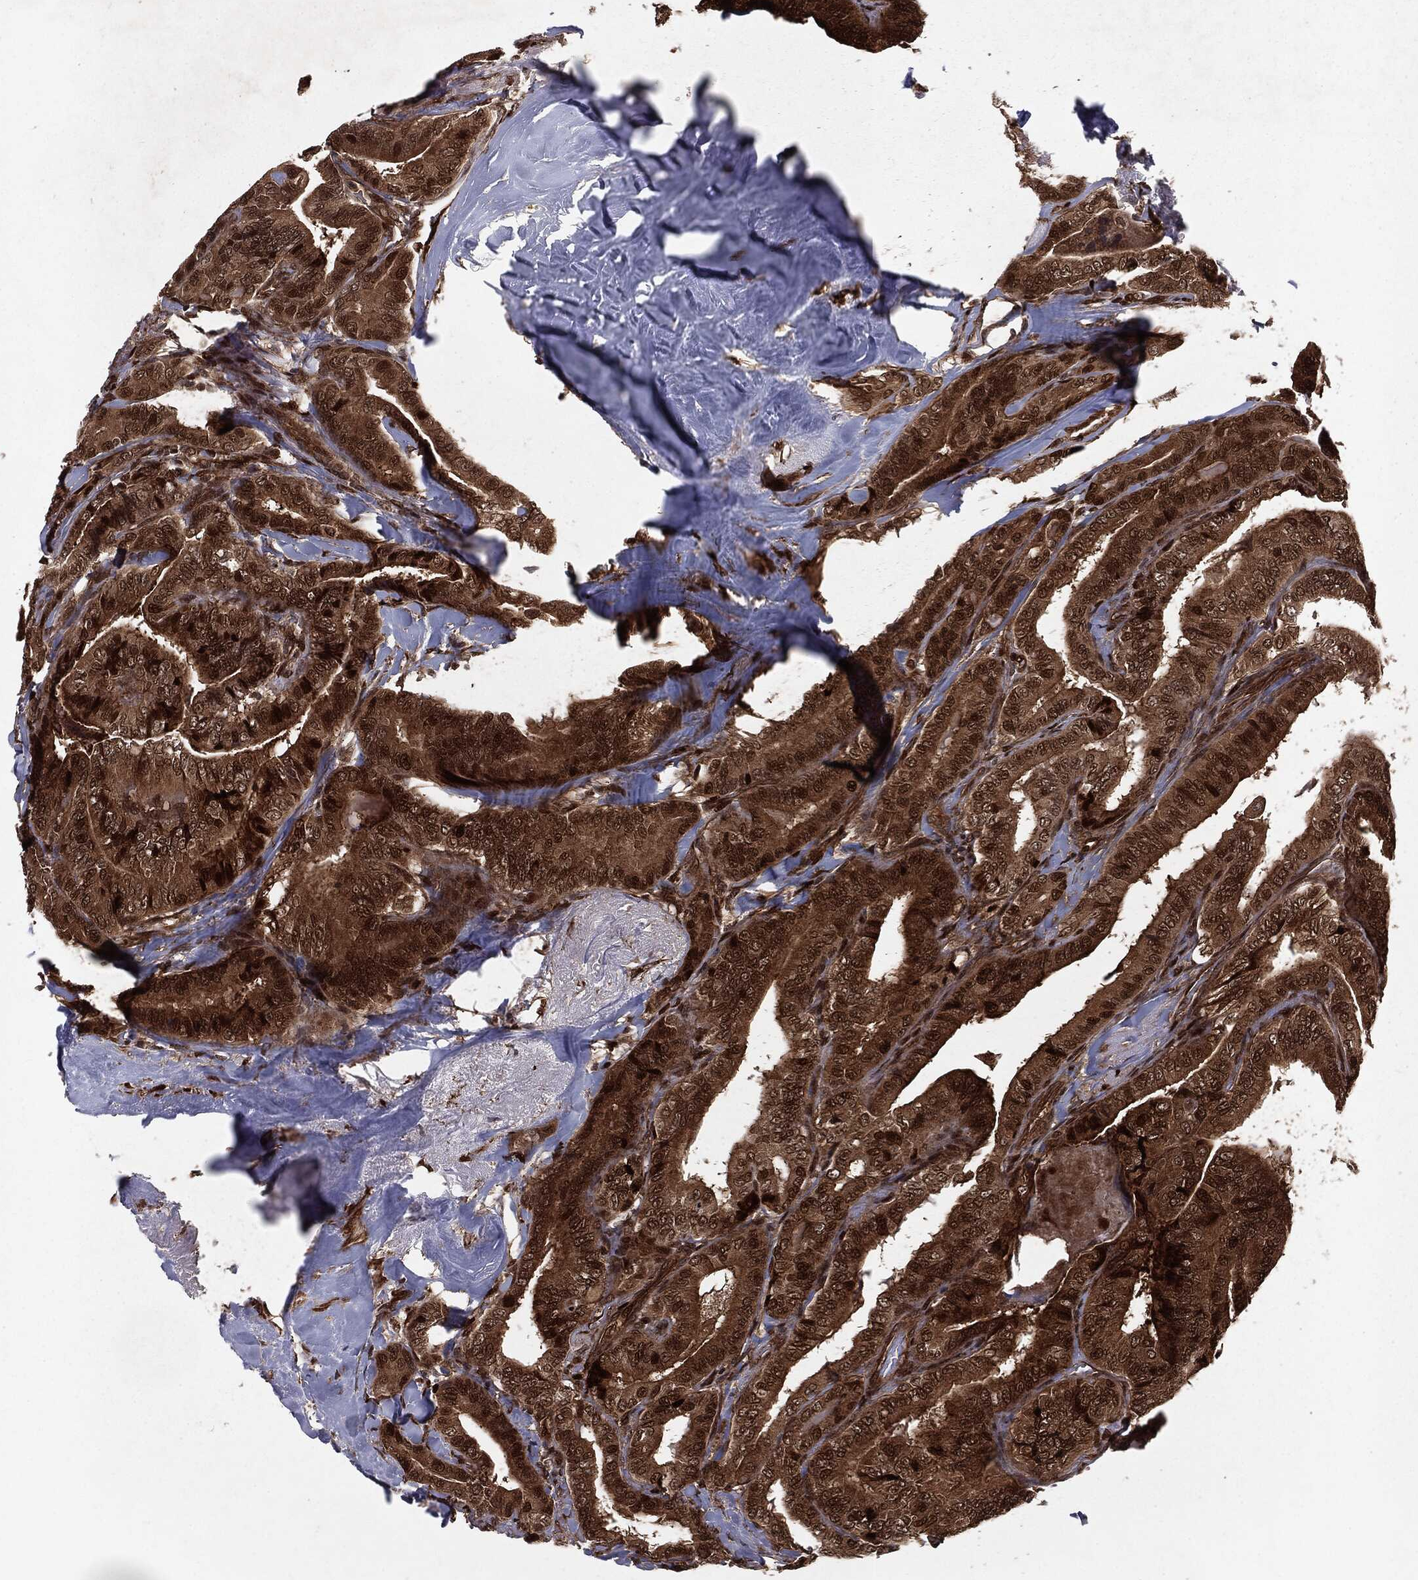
{"staining": {"intensity": "strong", "quantity": ">75%", "location": "cytoplasmic/membranous,nuclear"}, "tissue": "thyroid cancer", "cell_type": "Tumor cells", "image_type": "cancer", "snomed": [{"axis": "morphology", "description": "Papillary adenocarcinoma, NOS"}, {"axis": "topography", "description": "Thyroid gland"}], "caption": "Protein staining of thyroid papillary adenocarcinoma tissue displays strong cytoplasmic/membranous and nuclear staining in about >75% of tumor cells.", "gene": "RANBP9", "patient": {"sex": "male", "age": 61}}